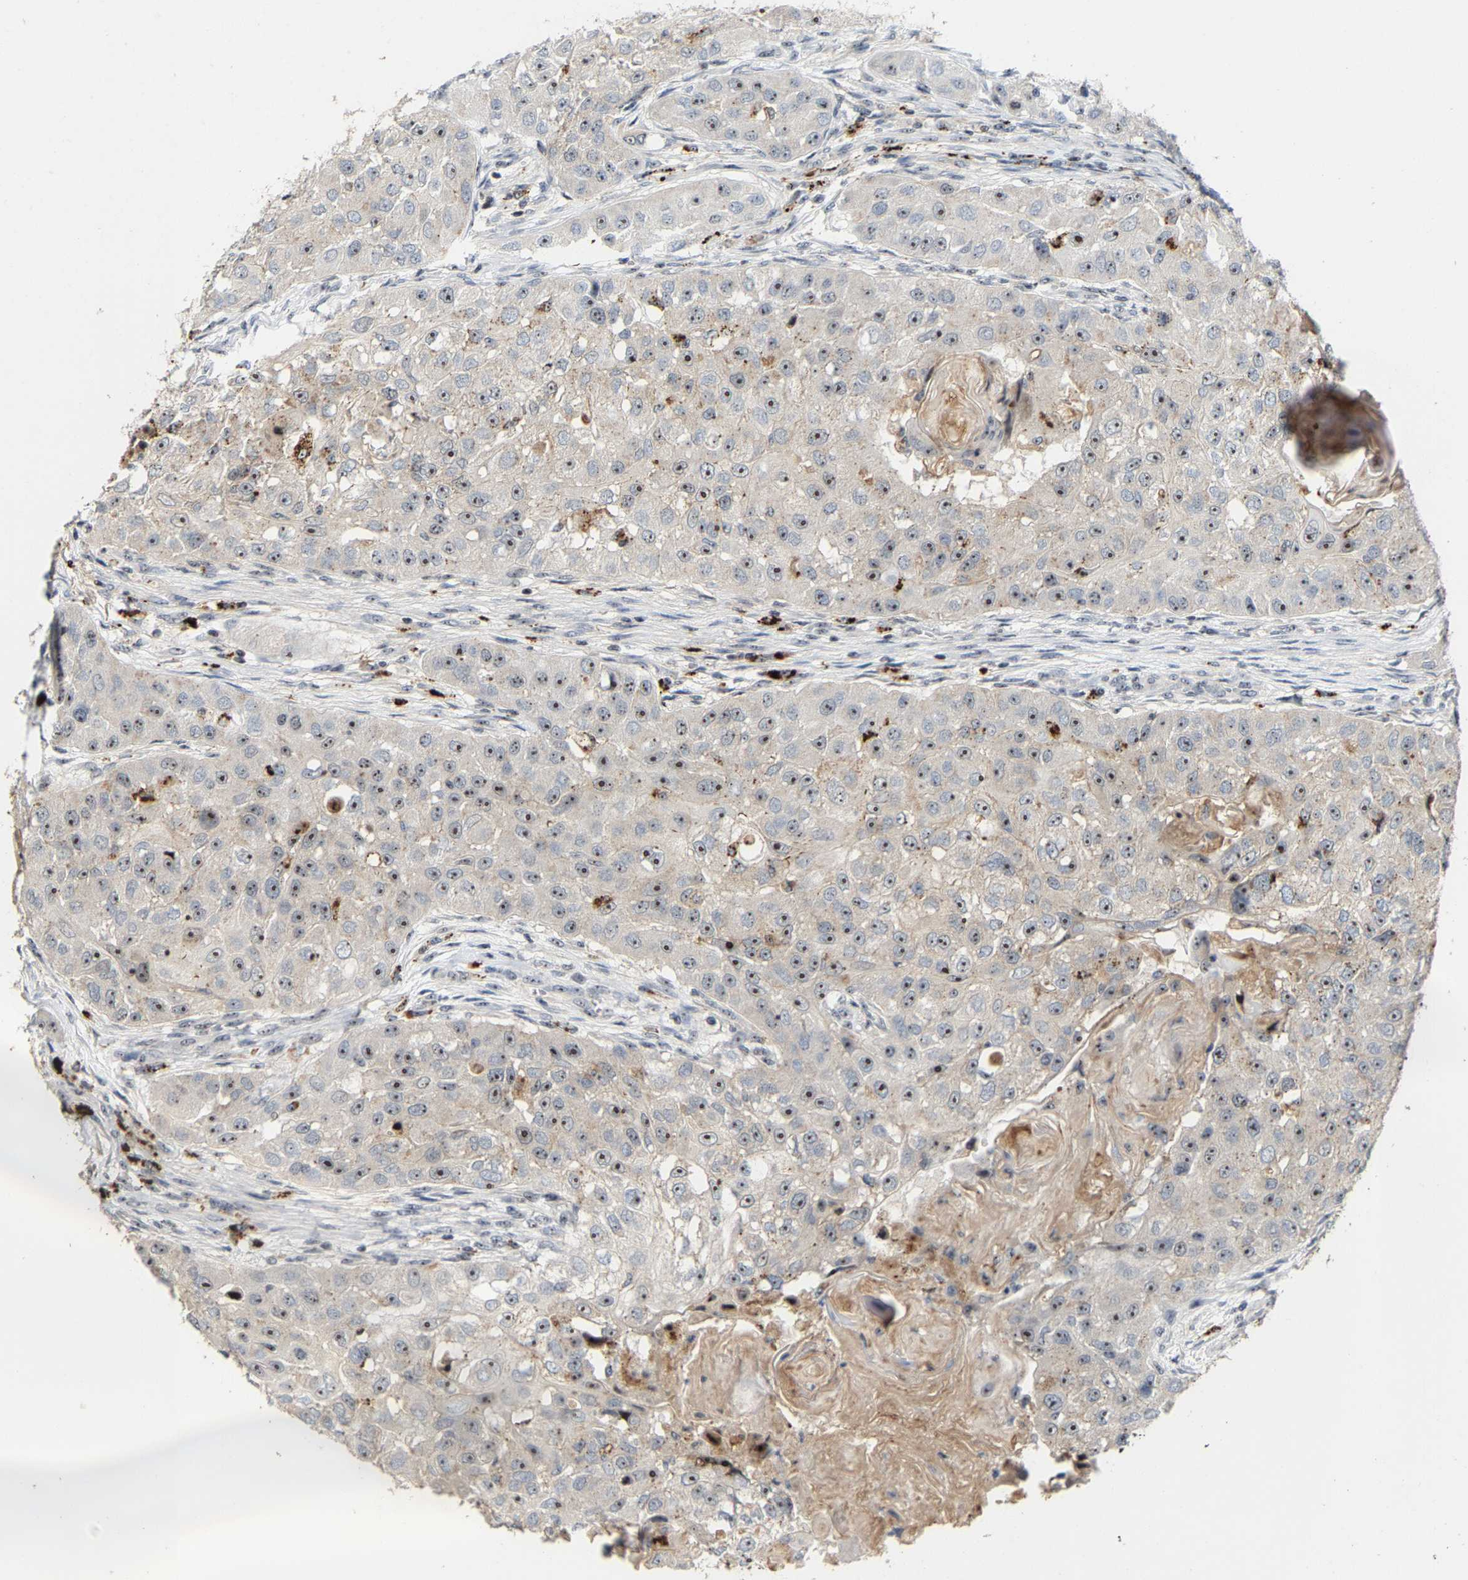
{"staining": {"intensity": "moderate", "quantity": ">75%", "location": "nuclear"}, "tissue": "head and neck cancer", "cell_type": "Tumor cells", "image_type": "cancer", "snomed": [{"axis": "morphology", "description": "Normal tissue, NOS"}, {"axis": "morphology", "description": "Squamous cell carcinoma, NOS"}, {"axis": "topography", "description": "Skeletal muscle"}, {"axis": "topography", "description": "Head-Neck"}], "caption": "The histopathology image displays staining of squamous cell carcinoma (head and neck), revealing moderate nuclear protein positivity (brown color) within tumor cells.", "gene": "NOP58", "patient": {"sex": "male", "age": 51}}